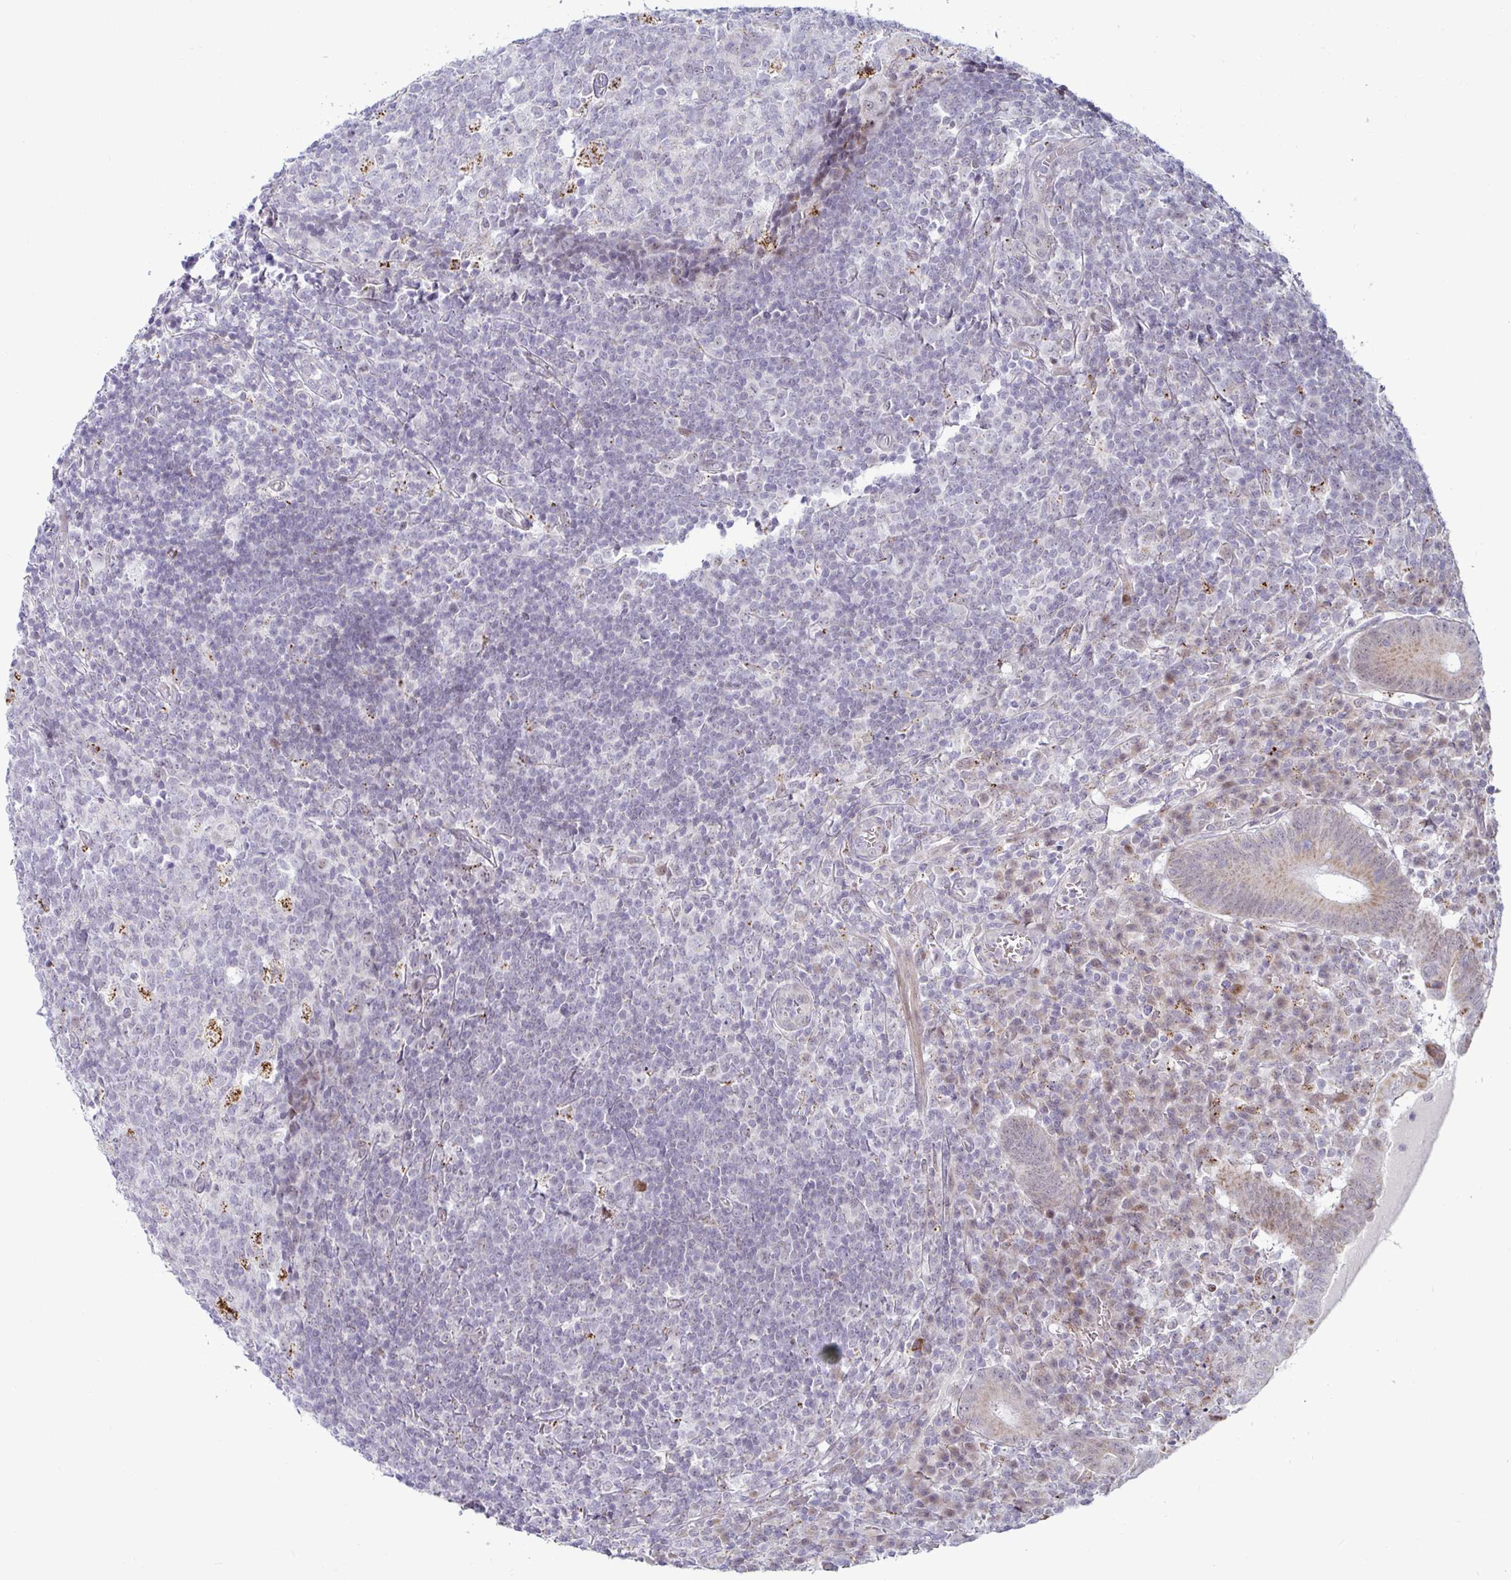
{"staining": {"intensity": "strong", "quantity": "25%-75%", "location": "cytoplasmic/membranous"}, "tissue": "appendix", "cell_type": "Glandular cells", "image_type": "normal", "snomed": [{"axis": "morphology", "description": "Normal tissue, NOS"}, {"axis": "topography", "description": "Appendix"}], "caption": "This is a photomicrograph of IHC staining of benign appendix, which shows strong staining in the cytoplasmic/membranous of glandular cells.", "gene": "DZIP1", "patient": {"sex": "male", "age": 18}}